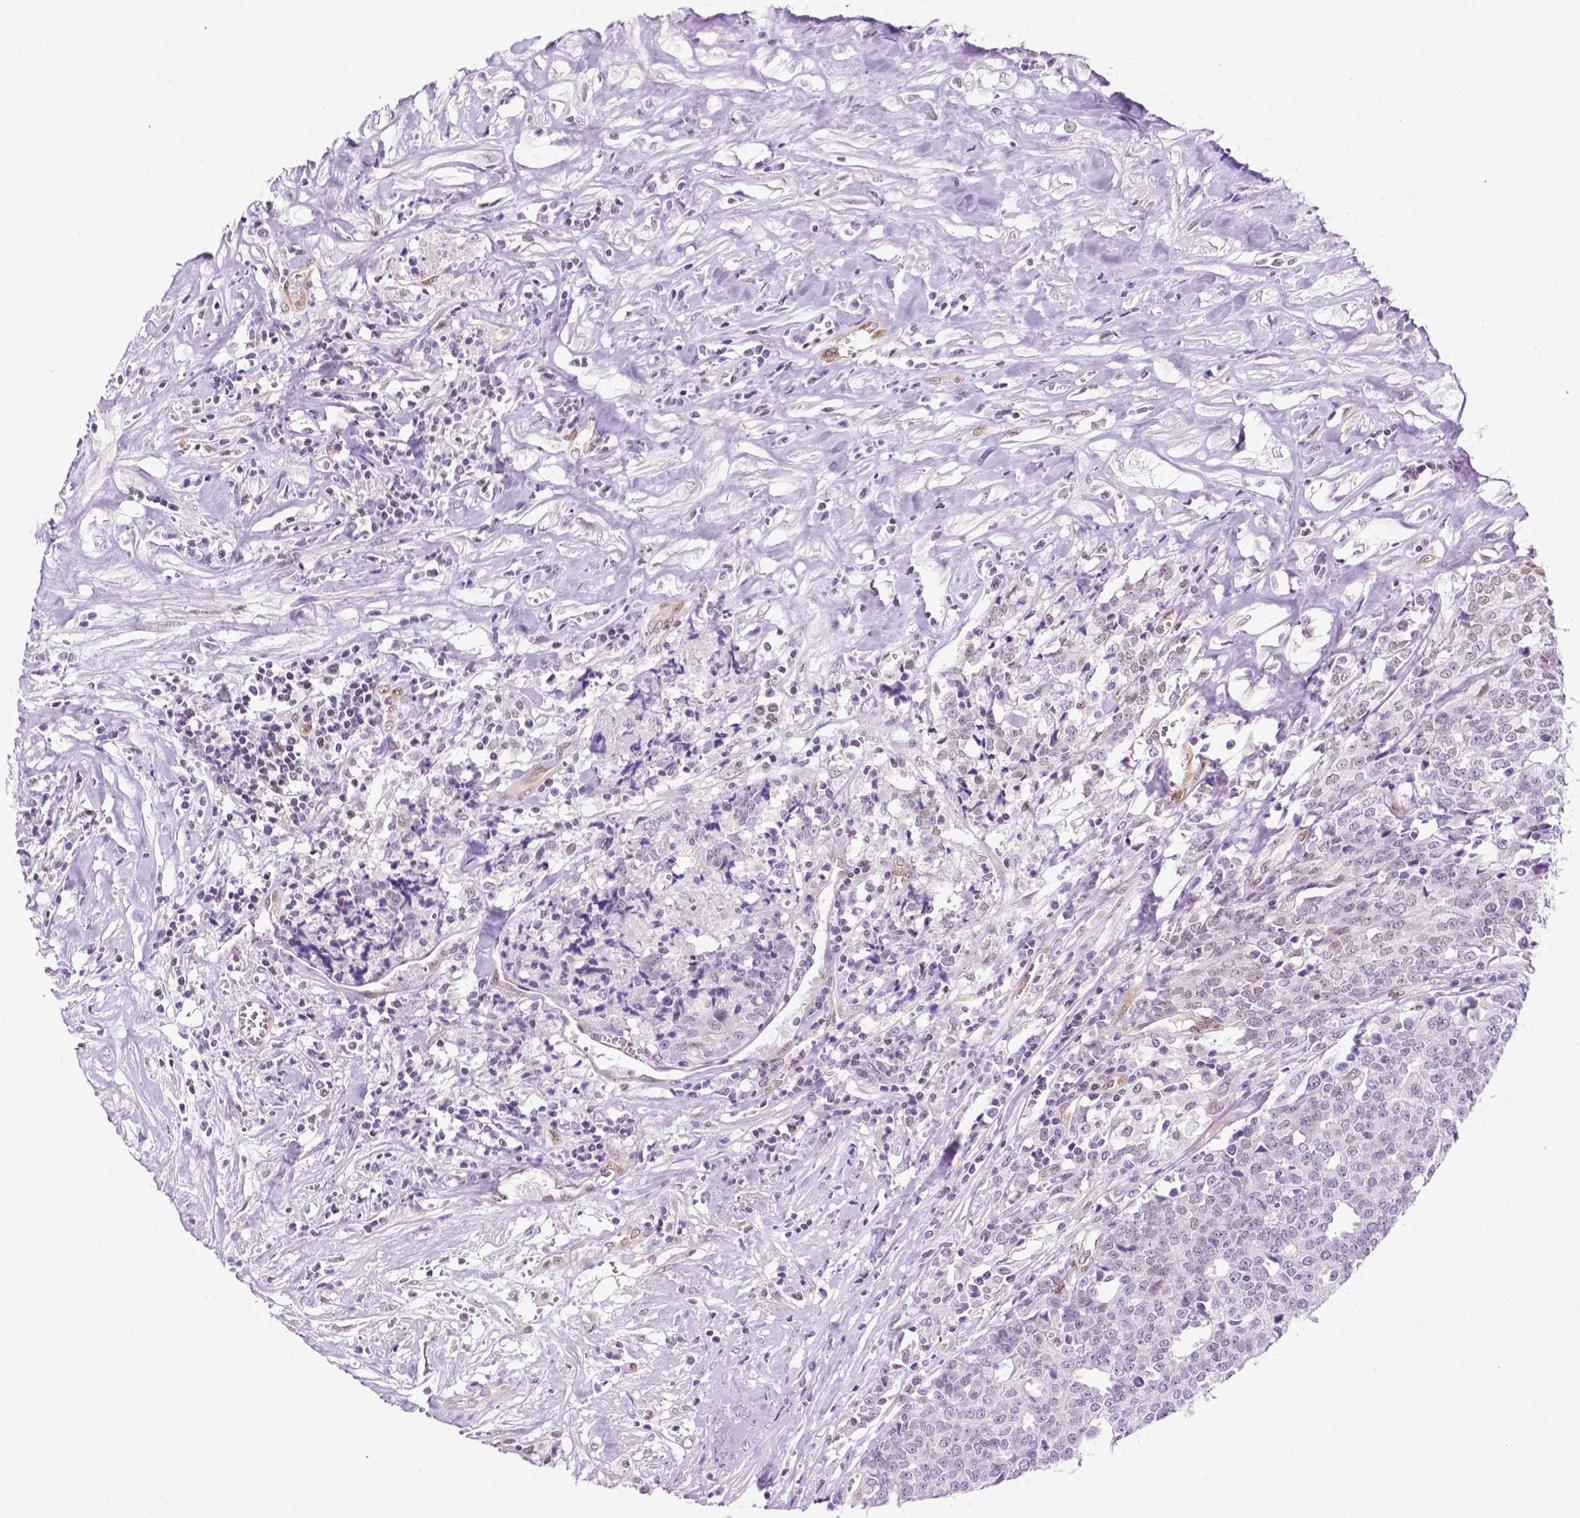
{"staining": {"intensity": "negative", "quantity": "none", "location": "none"}, "tissue": "prostate cancer", "cell_type": "Tumor cells", "image_type": "cancer", "snomed": [{"axis": "morphology", "description": "Adenocarcinoma, High grade"}, {"axis": "topography", "description": "Prostate and seminal vesicle, NOS"}], "caption": "Micrograph shows no significant protein staining in tumor cells of high-grade adenocarcinoma (prostate).", "gene": "ERF", "patient": {"sex": "male", "age": 60}}